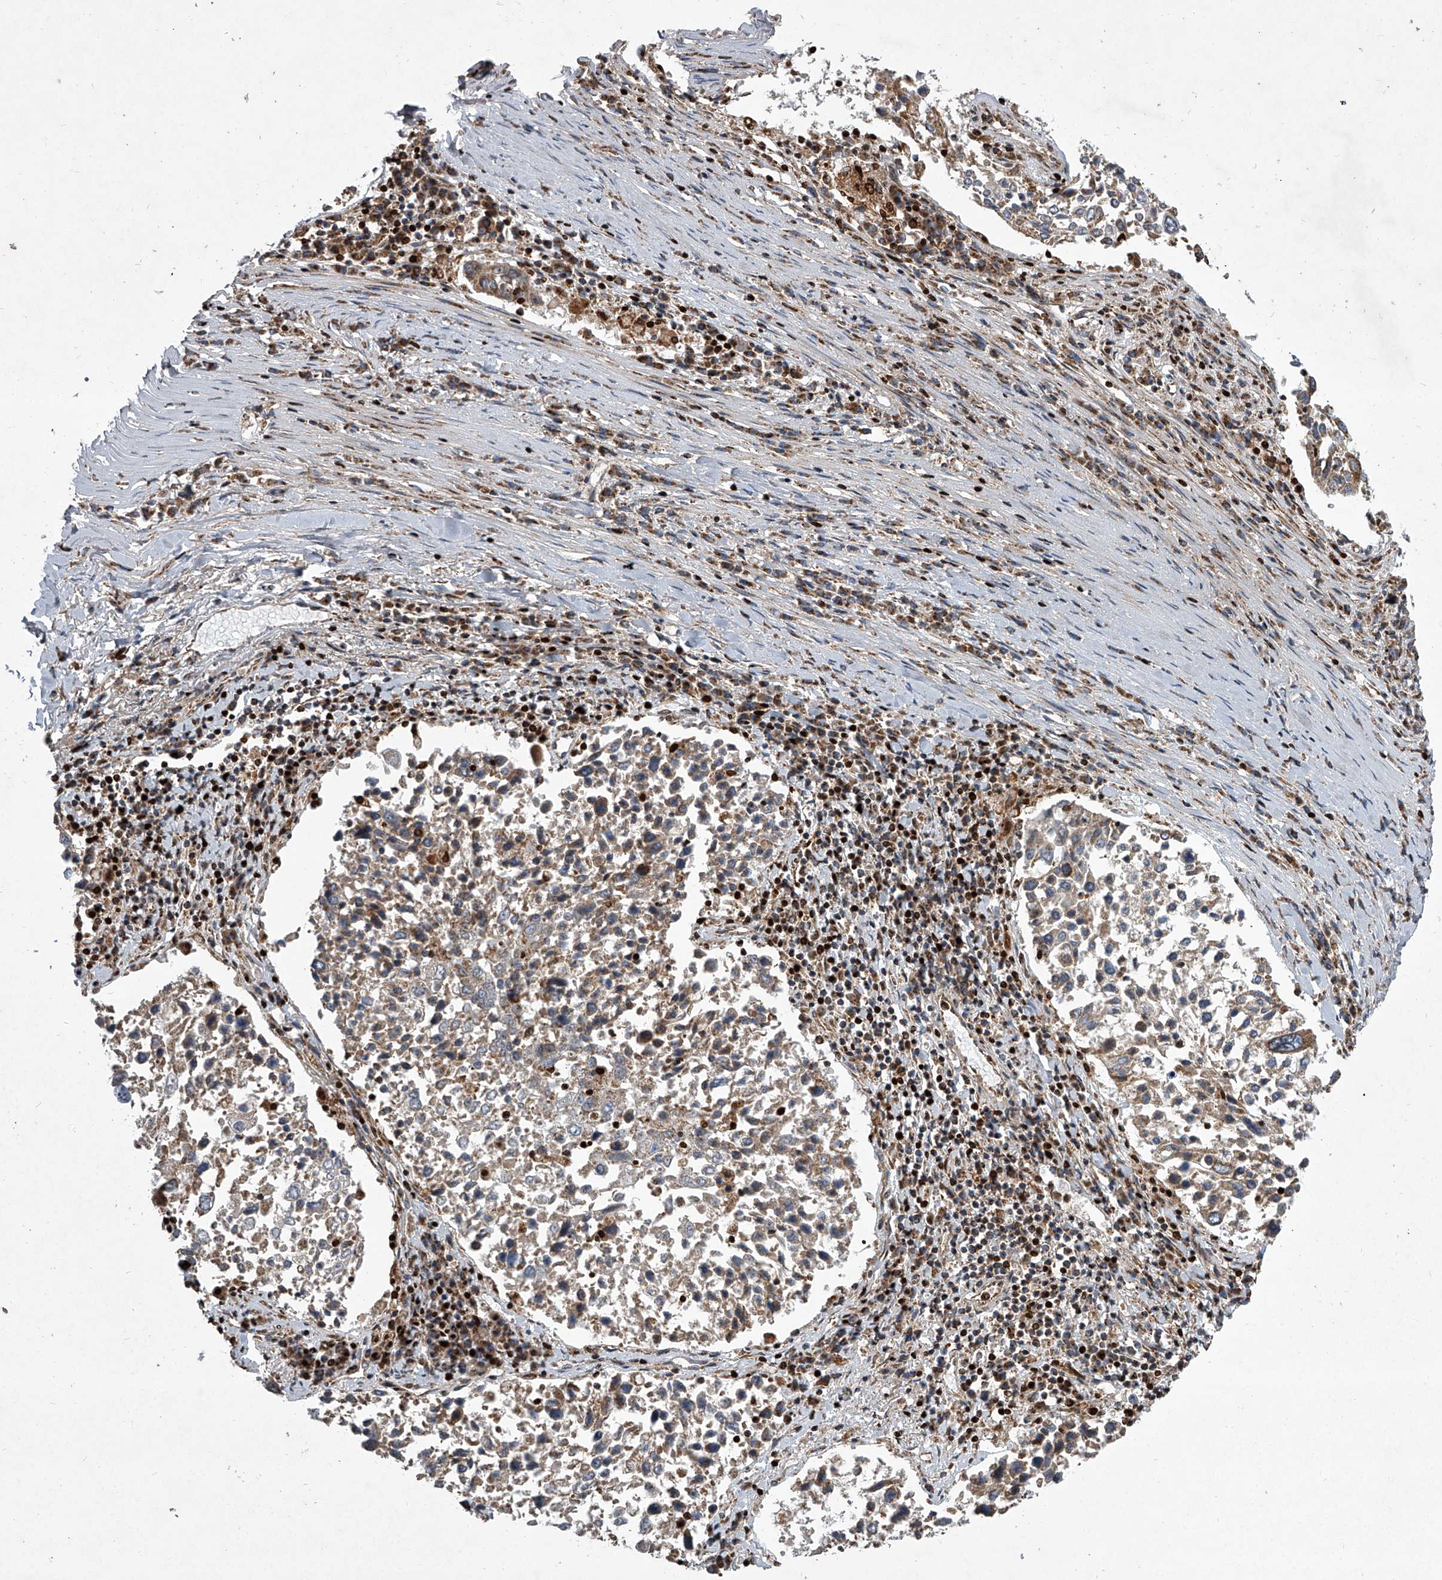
{"staining": {"intensity": "weak", "quantity": "<25%", "location": "cytoplasmic/membranous"}, "tissue": "lung cancer", "cell_type": "Tumor cells", "image_type": "cancer", "snomed": [{"axis": "morphology", "description": "Squamous cell carcinoma, NOS"}, {"axis": "topography", "description": "Lung"}], "caption": "This photomicrograph is of lung cancer (squamous cell carcinoma) stained with IHC to label a protein in brown with the nuclei are counter-stained blue. There is no positivity in tumor cells.", "gene": "STRADA", "patient": {"sex": "male", "age": 65}}